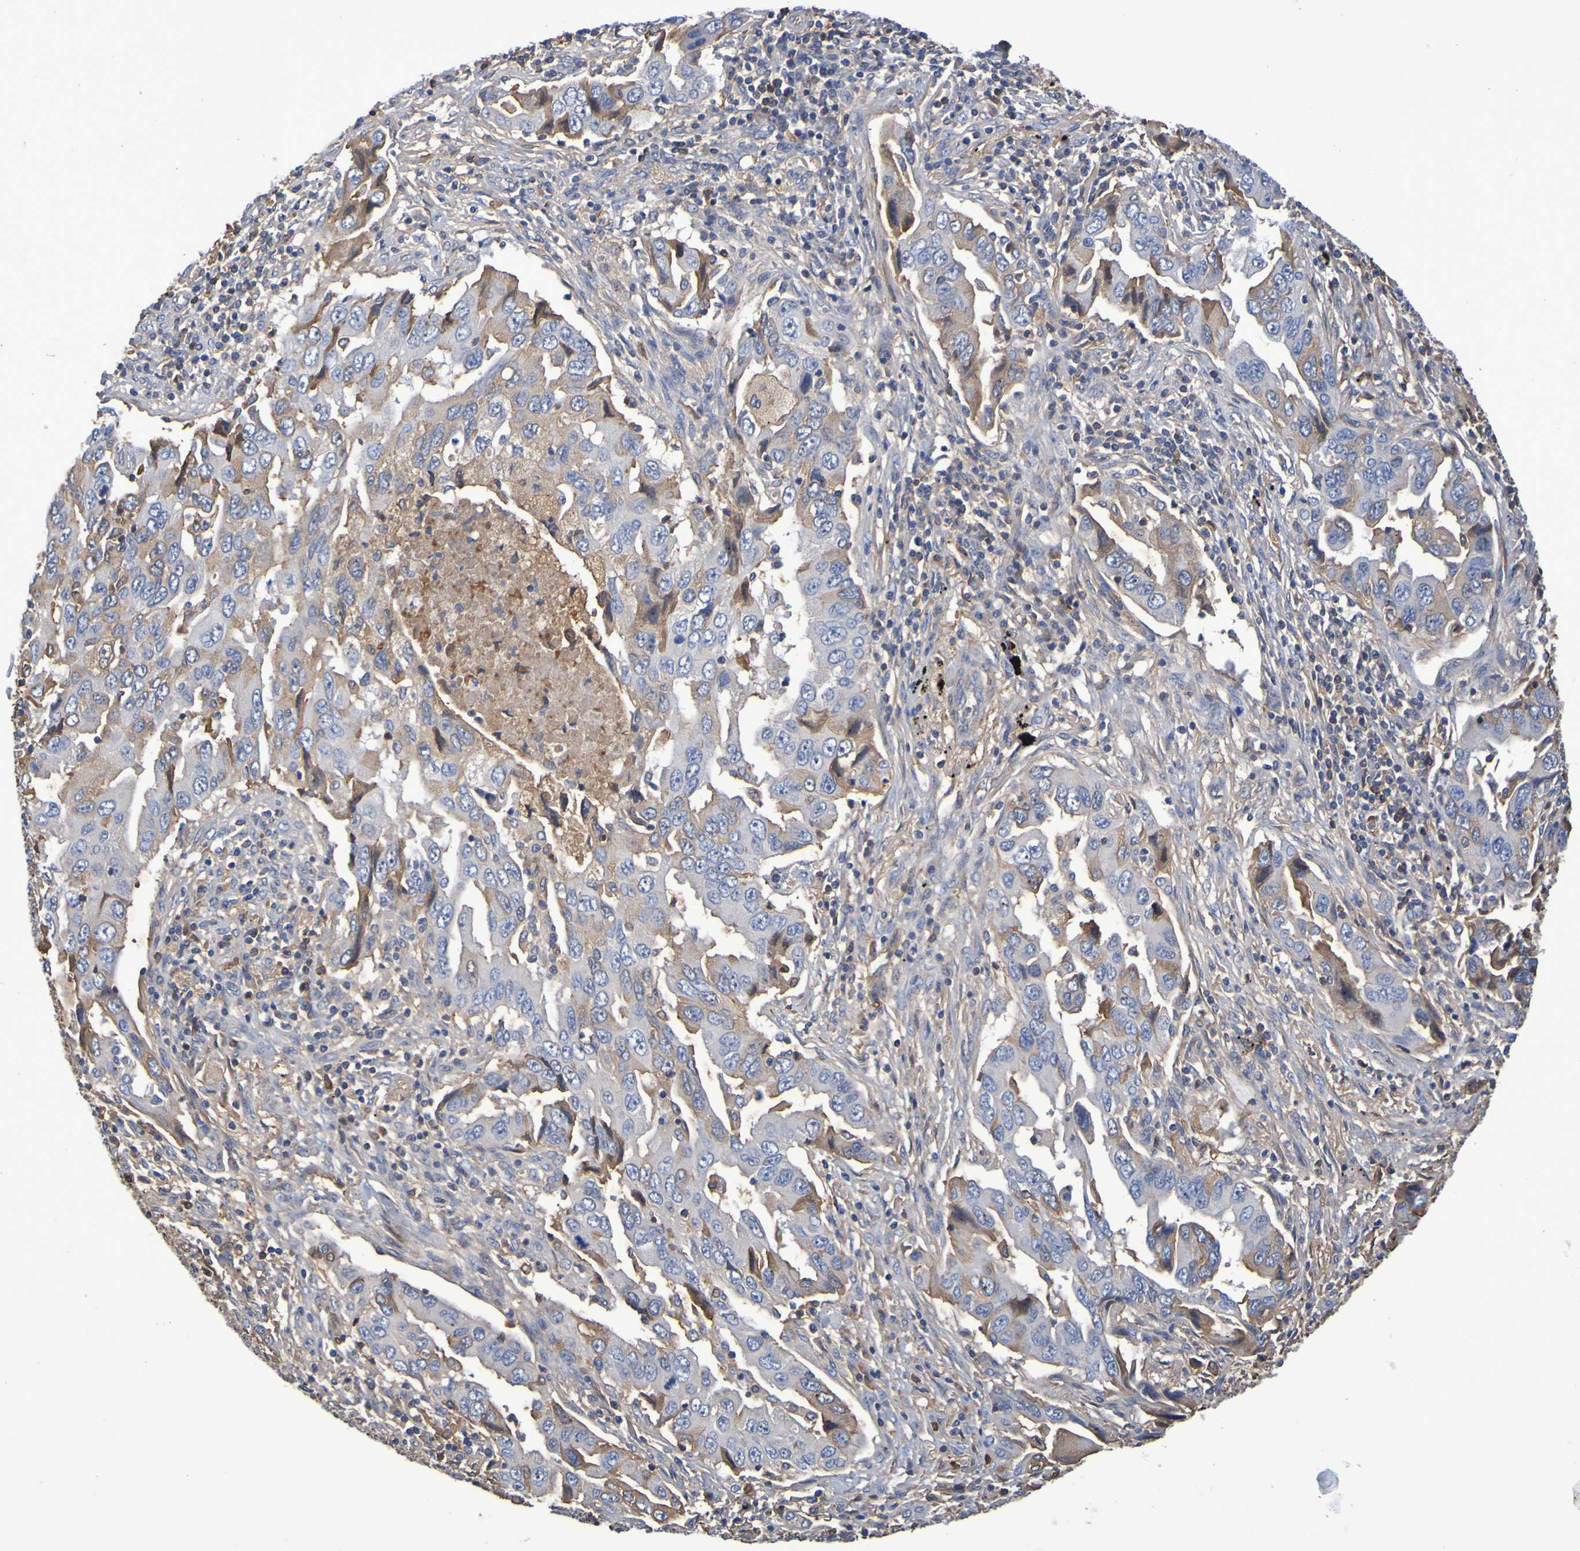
{"staining": {"intensity": "moderate", "quantity": "25%-75%", "location": "cytoplasmic/membranous"}, "tissue": "lung cancer", "cell_type": "Tumor cells", "image_type": "cancer", "snomed": [{"axis": "morphology", "description": "Adenocarcinoma, NOS"}, {"axis": "topography", "description": "Lung"}], "caption": "Lung cancer stained with a protein marker displays moderate staining in tumor cells.", "gene": "GAB3", "patient": {"sex": "female", "age": 65}}